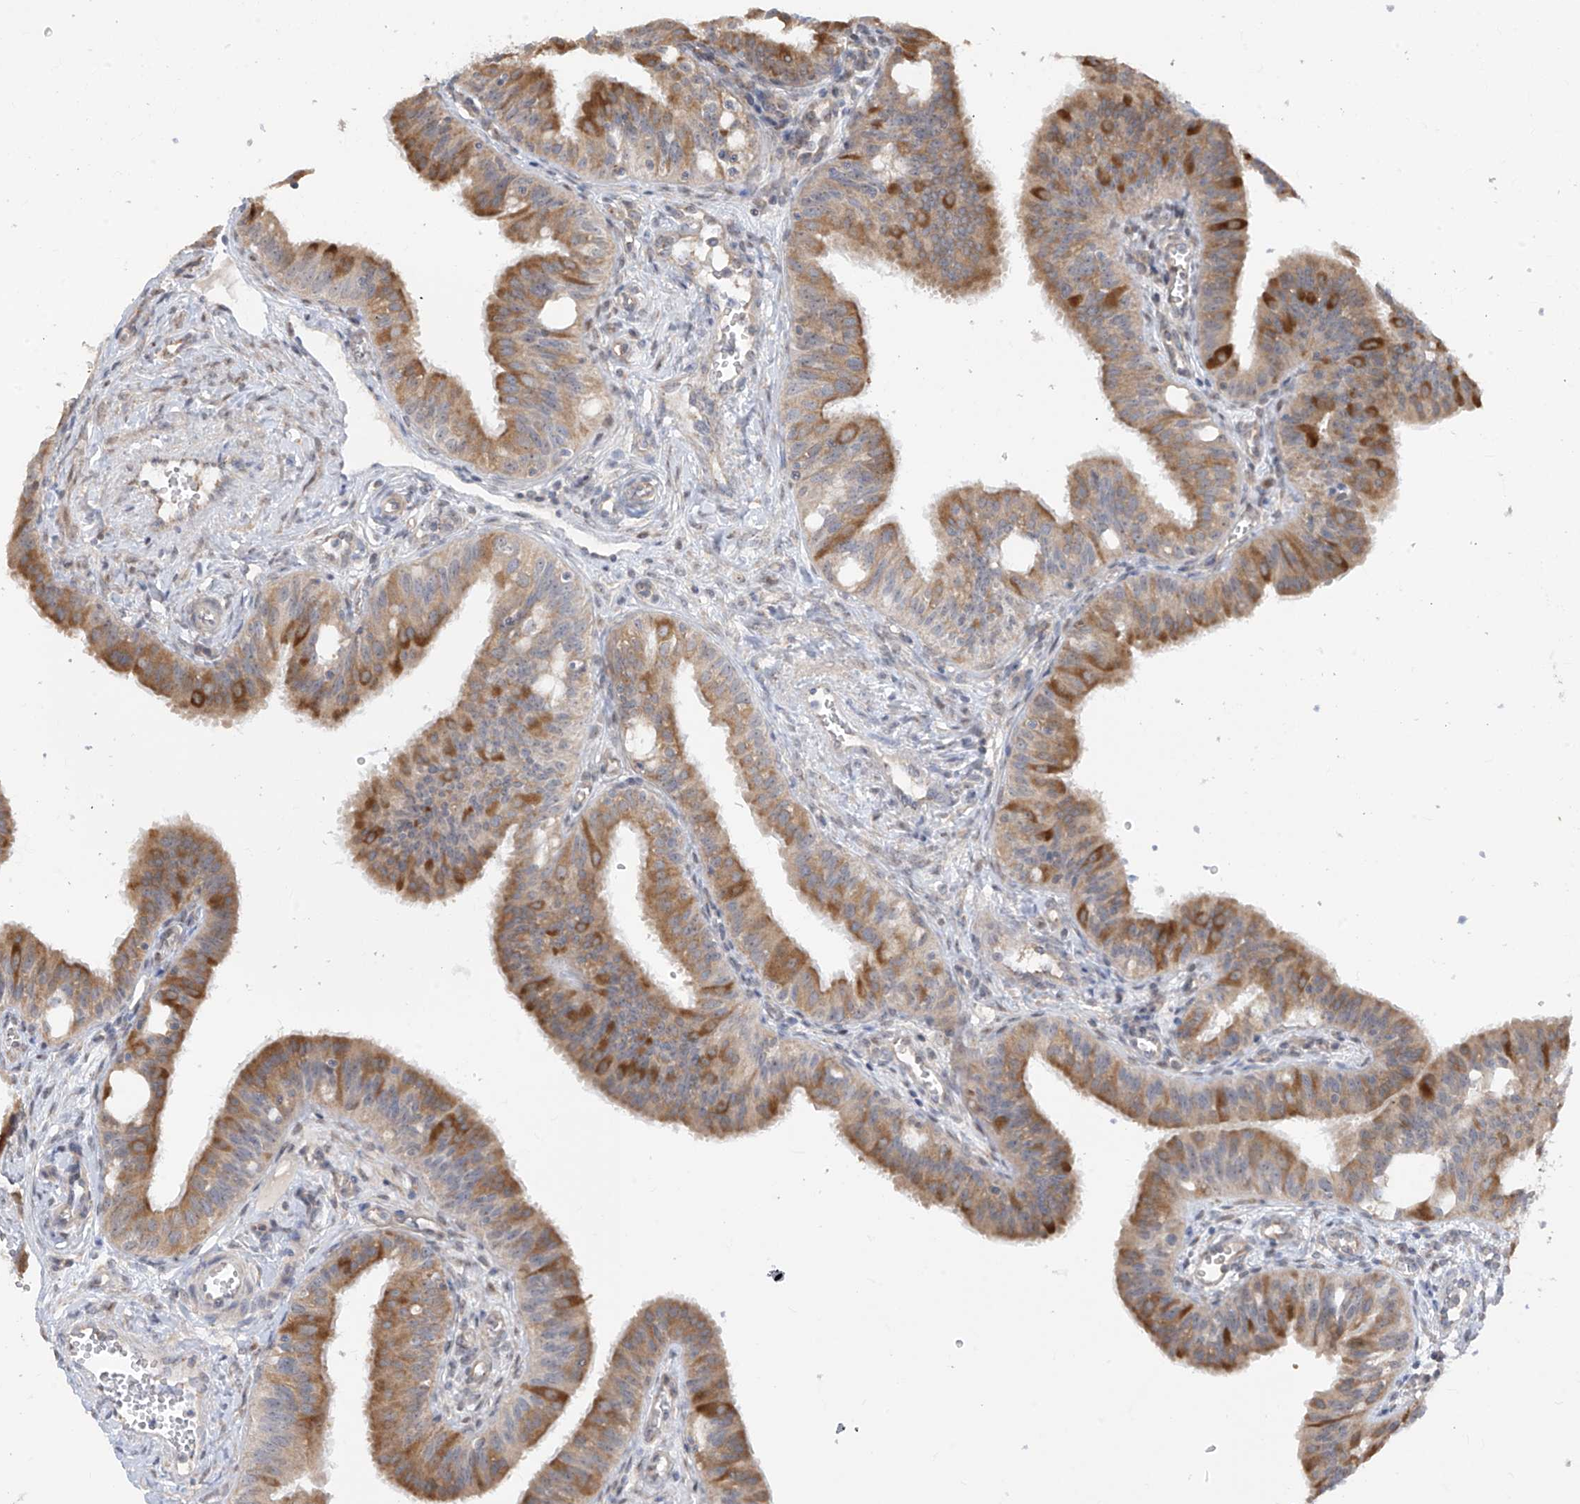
{"staining": {"intensity": "moderate", "quantity": ">75%", "location": "cytoplasmic/membranous"}, "tissue": "fallopian tube", "cell_type": "Glandular cells", "image_type": "normal", "snomed": [{"axis": "morphology", "description": "Normal tissue, NOS"}, {"axis": "topography", "description": "Fallopian tube"}, {"axis": "topography", "description": "Ovary"}], "caption": "Immunohistochemical staining of normal human fallopian tube displays >75% levels of moderate cytoplasmic/membranous protein staining in about >75% of glandular cells. The staining was performed using DAB to visualize the protein expression in brown, while the nuclei were stained in blue with hematoxylin (Magnification: 20x).", "gene": "TTC38", "patient": {"sex": "female", "age": 42}}